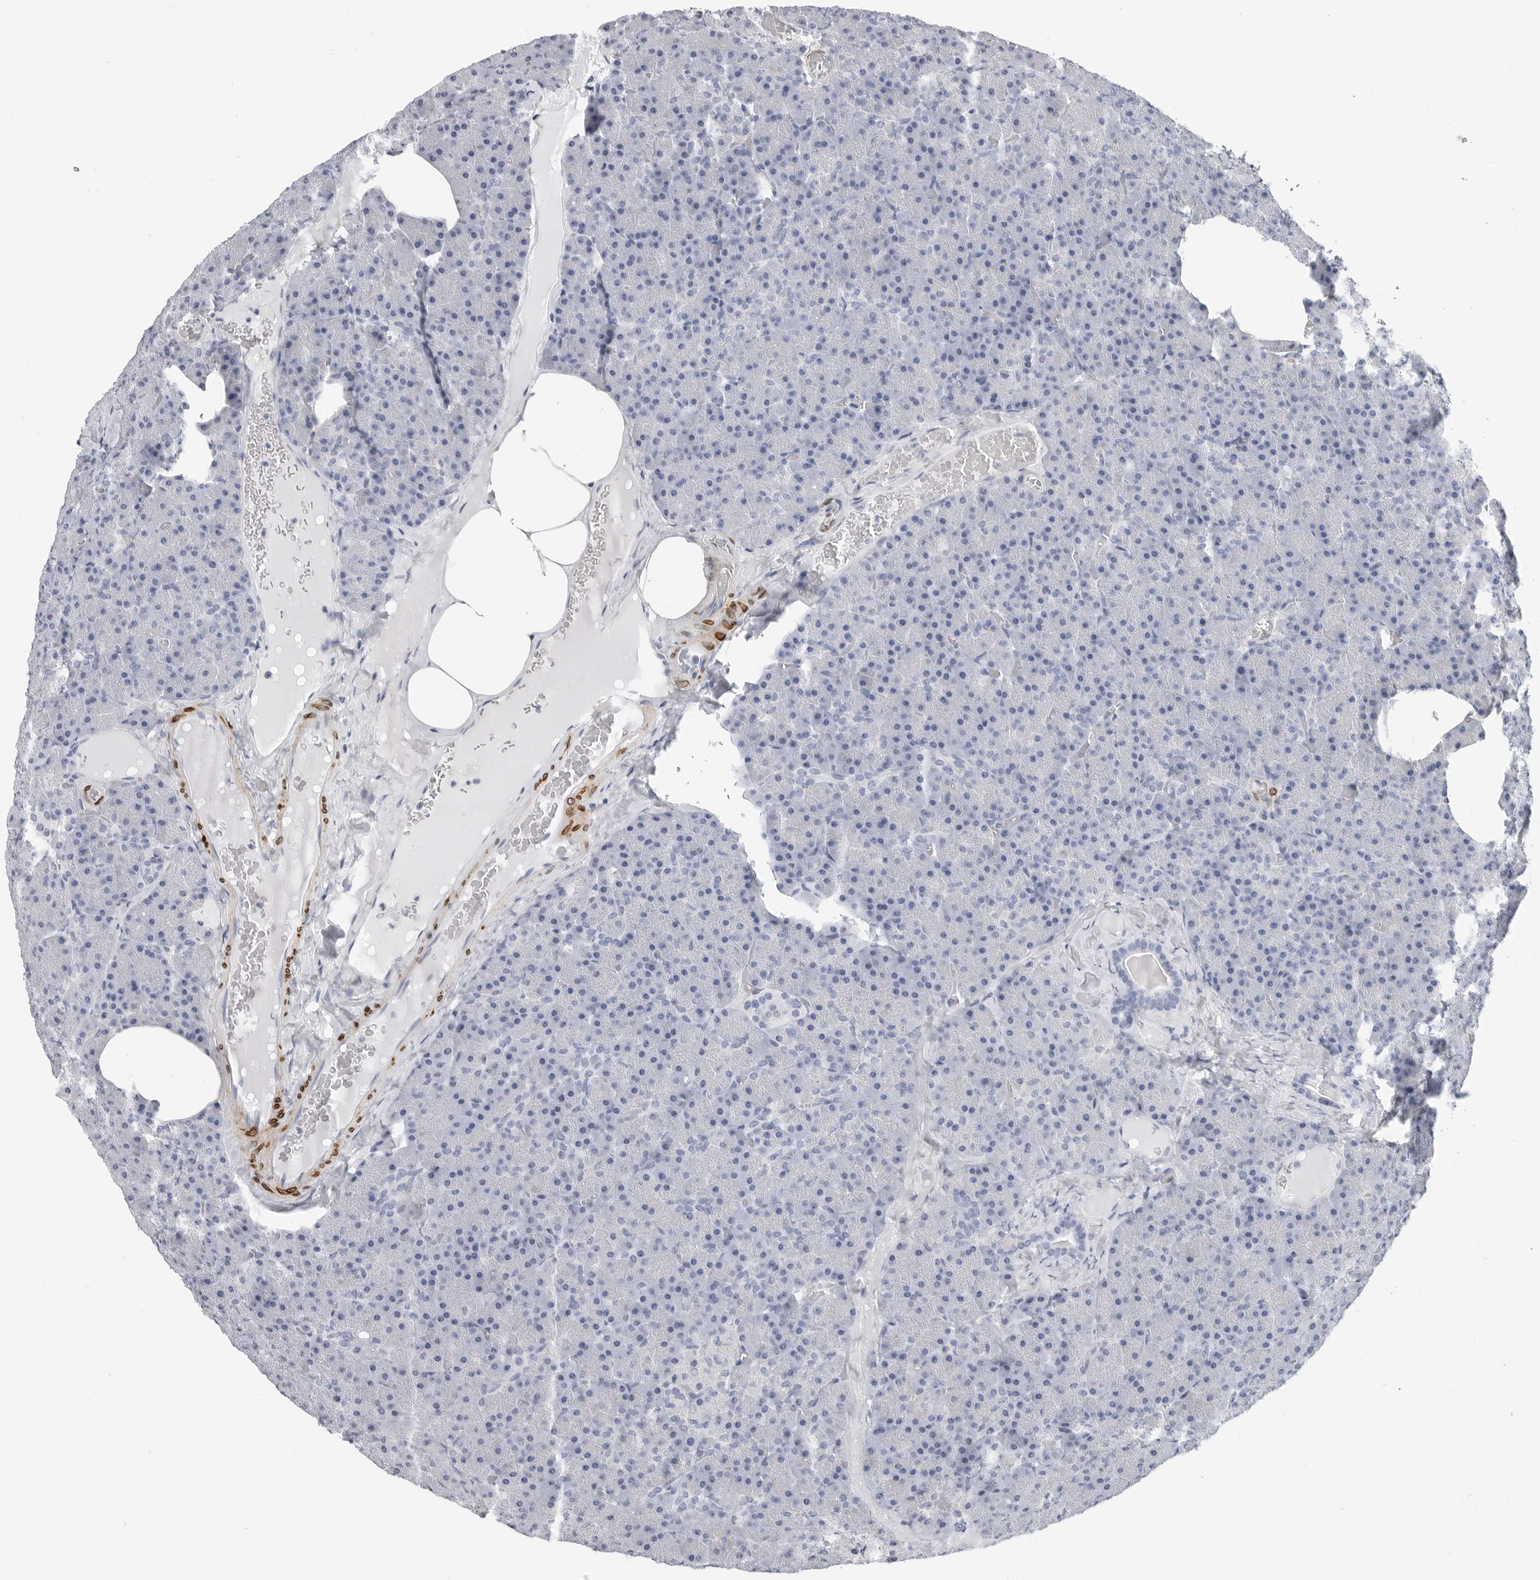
{"staining": {"intensity": "negative", "quantity": "none", "location": "none"}, "tissue": "pancreas", "cell_type": "Exocrine glandular cells", "image_type": "normal", "snomed": [{"axis": "morphology", "description": "Normal tissue, NOS"}, {"axis": "morphology", "description": "Carcinoid, malignant, NOS"}, {"axis": "topography", "description": "Pancreas"}], "caption": "IHC histopathology image of normal pancreas: pancreas stained with DAB (3,3'-diaminobenzidine) exhibits no significant protein staining in exocrine glandular cells.", "gene": "PLN", "patient": {"sex": "female", "age": 35}}